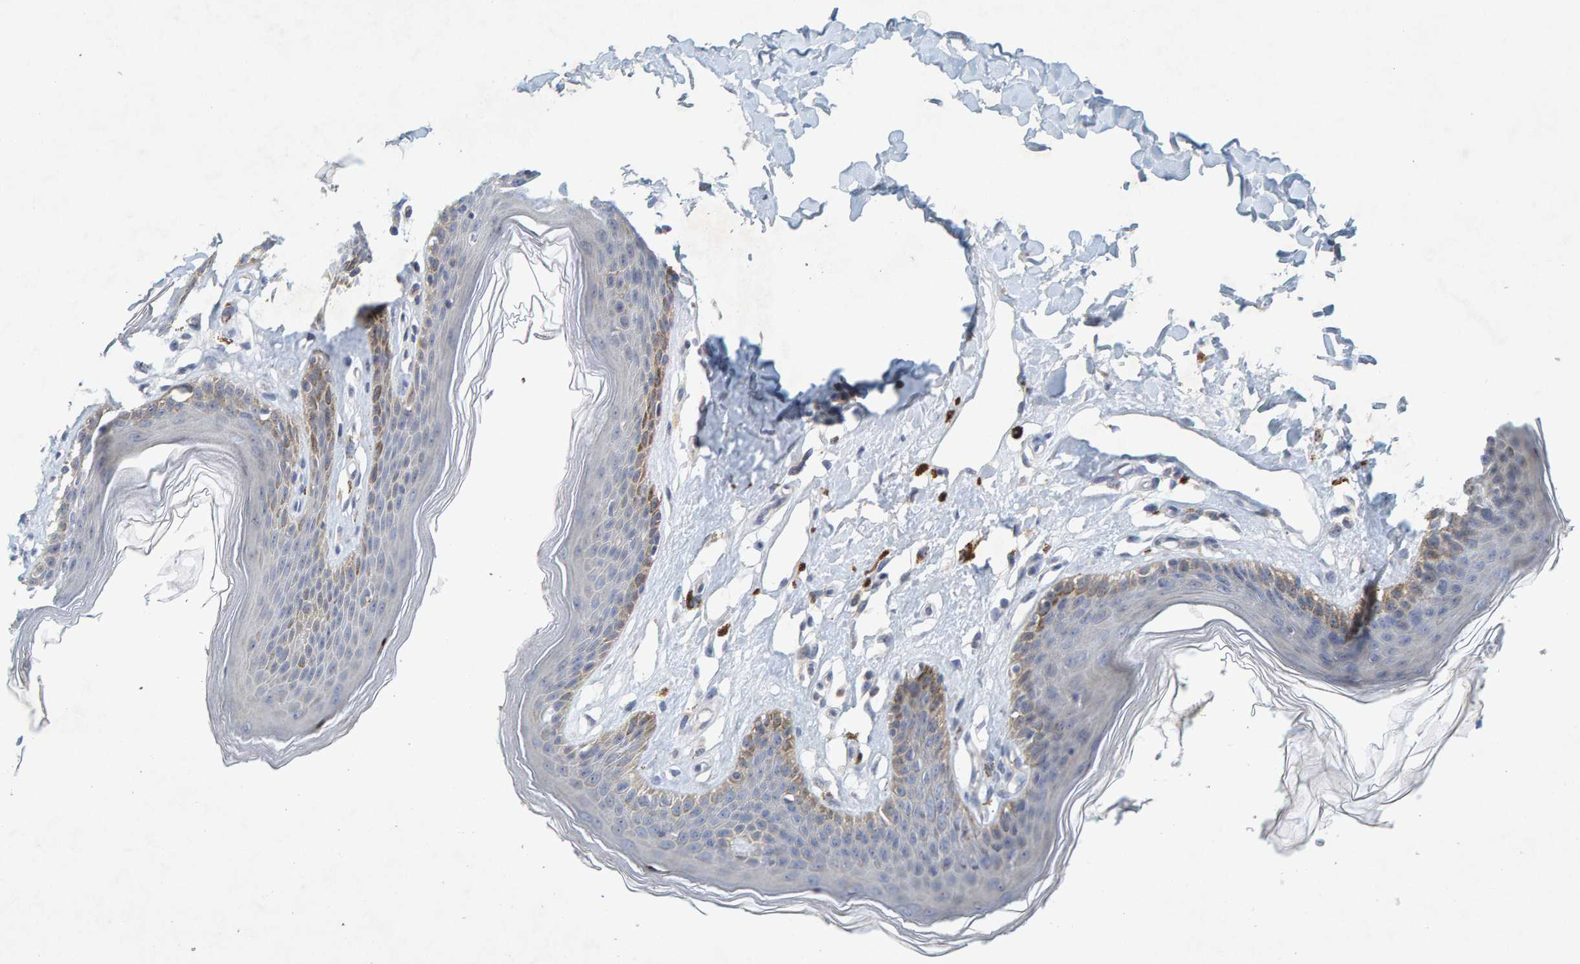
{"staining": {"intensity": "moderate", "quantity": "<25%", "location": "cytoplasmic/membranous"}, "tissue": "skin", "cell_type": "Epidermal cells", "image_type": "normal", "snomed": [{"axis": "morphology", "description": "Normal tissue, NOS"}, {"axis": "topography", "description": "Vulva"}], "caption": "The histopathology image reveals a brown stain indicating the presence of a protein in the cytoplasmic/membranous of epidermal cells in skin. The protein is shown in brown color, while the nuclei are stained blue.", "gene": "ZNF77", "patient": {"sex": "female", "age": 66}}